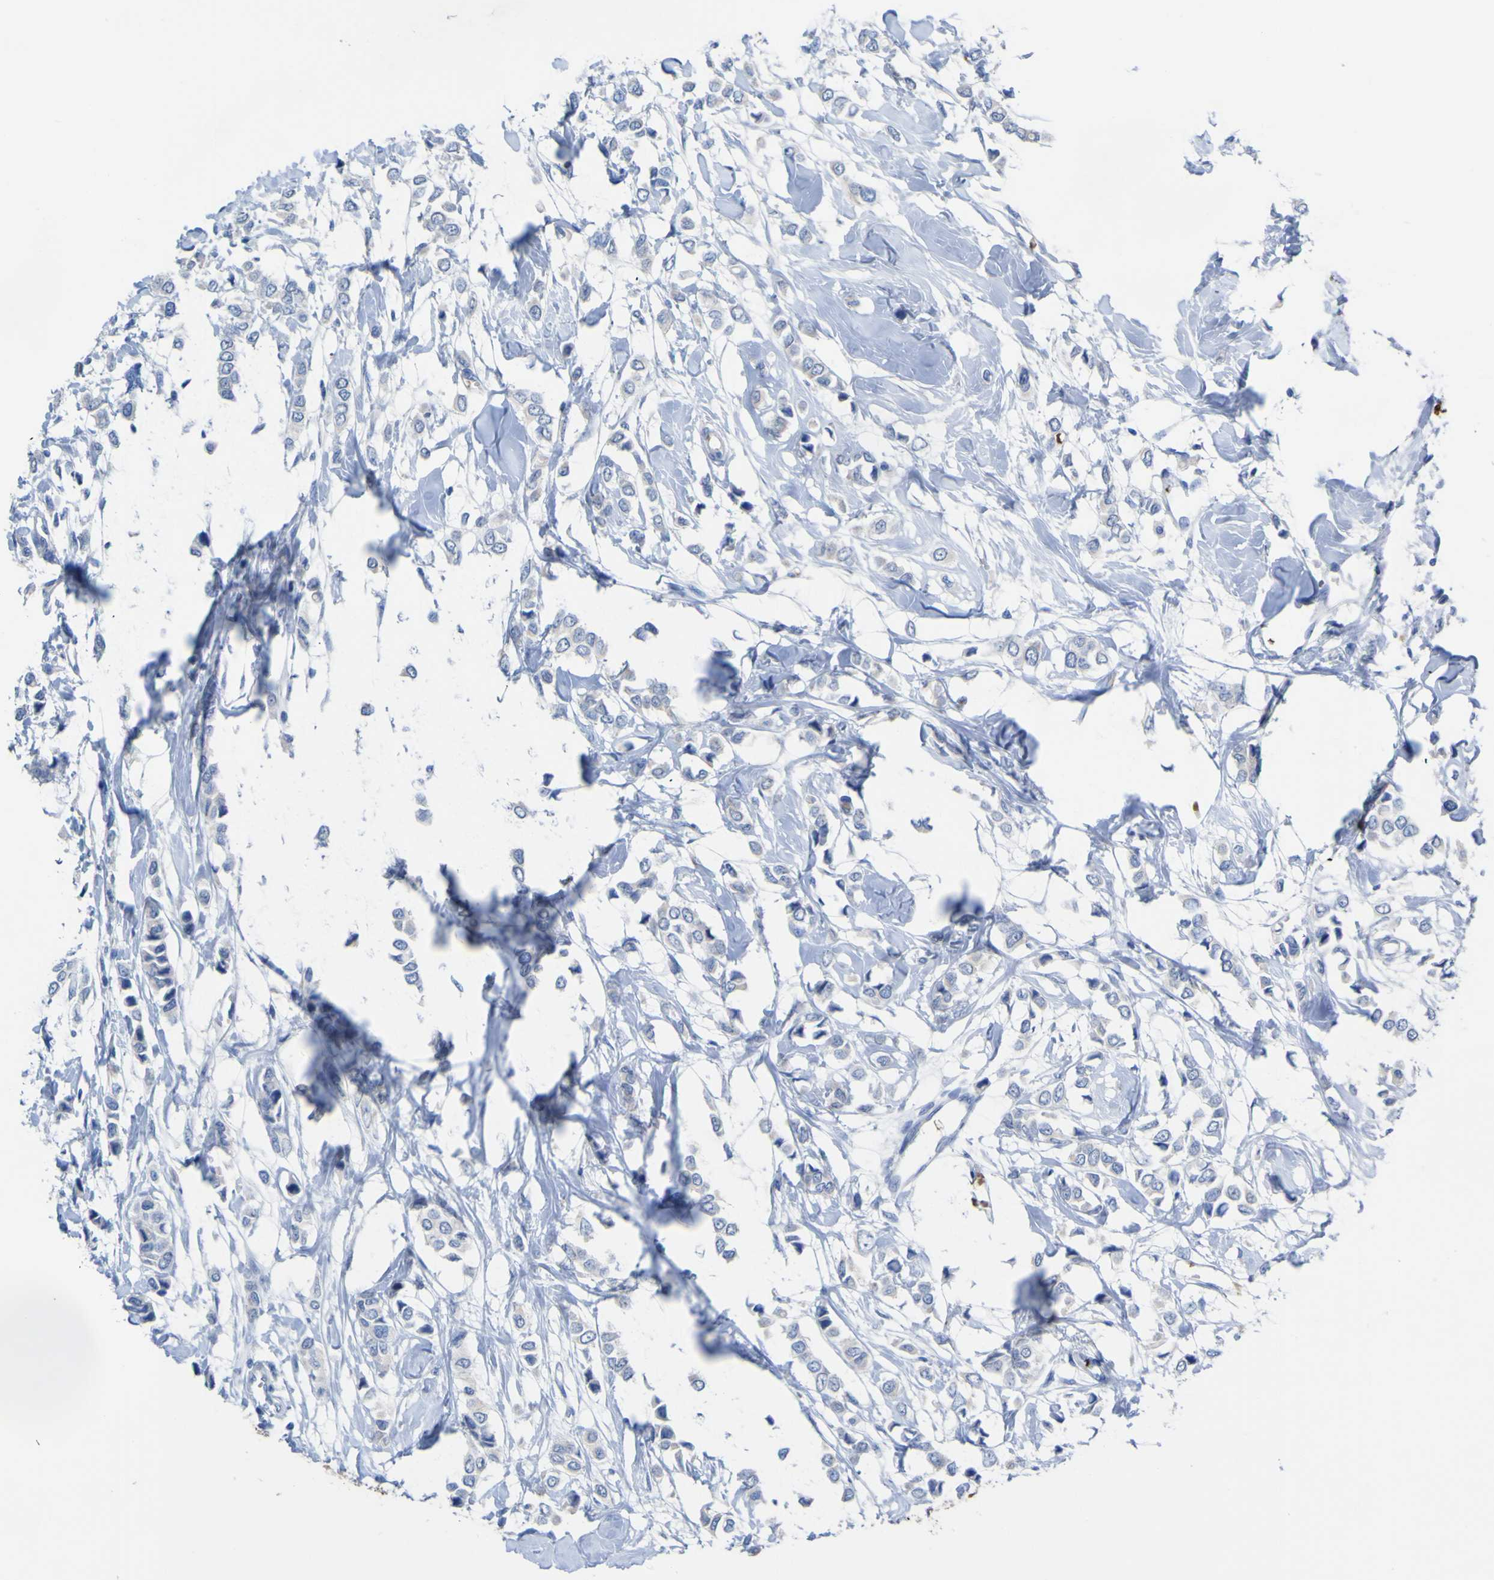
{"staining": {"intensity": "negative", "quantity": "none", "location": "none"}, "tissue": "breast cancer", "cell_type": "Tumor cells", "image_type": "cancer", "snomed": [{"axis": "morphology", "description": "Lobular carcinoma"}, {"axis": "topography", "description": "Breast"}], "caption": "IHC micrograph of breast lobular carcinoma stained for a protein (brown), which exhibits no positivity in tumor cells.", "gene": "GCM1", "patient": {"sex": "female", "age": 51}}